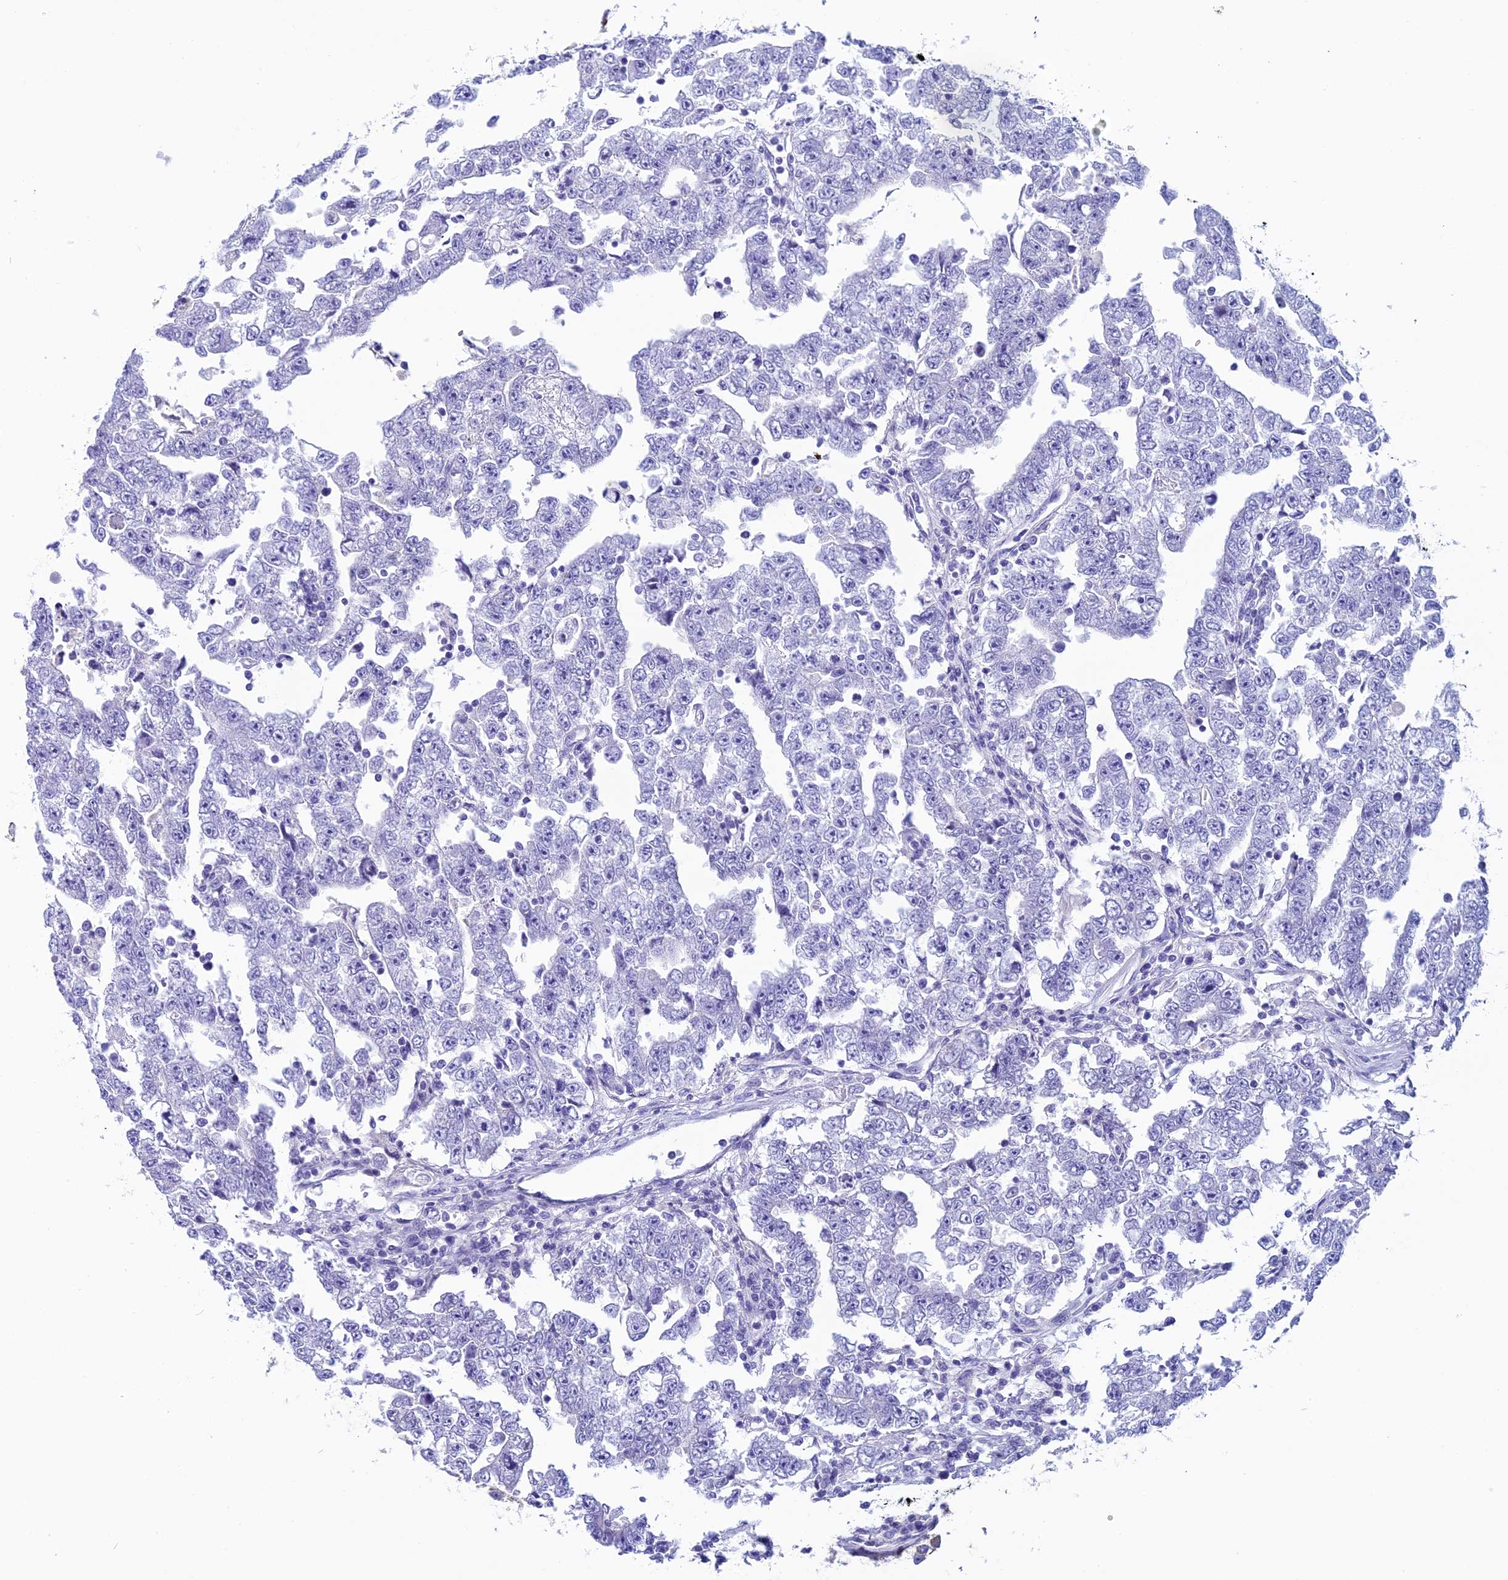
{"staining": {"intensity": "negative", "quantity": "none", "location": "none"}, "tissue": "testis cancer", "cell_type": "Tumor cells", "image_type": "cancer", "snomed": [{"axis": "morphology", "description": "Carcinoma, Embryonal, NOS"}, {"axis": "topography", "description": "Testis"}], "caption": "This photomicrograph is of testis cancer (embryonal carcinoma) stained with immunohistochemistry (IHC) to label a protein in brown with the nuclei are counter-stained blue. There is no staining in tumor cells.", "gene": "ZNF563", "patient": {"sex": "male", "age": 25}}